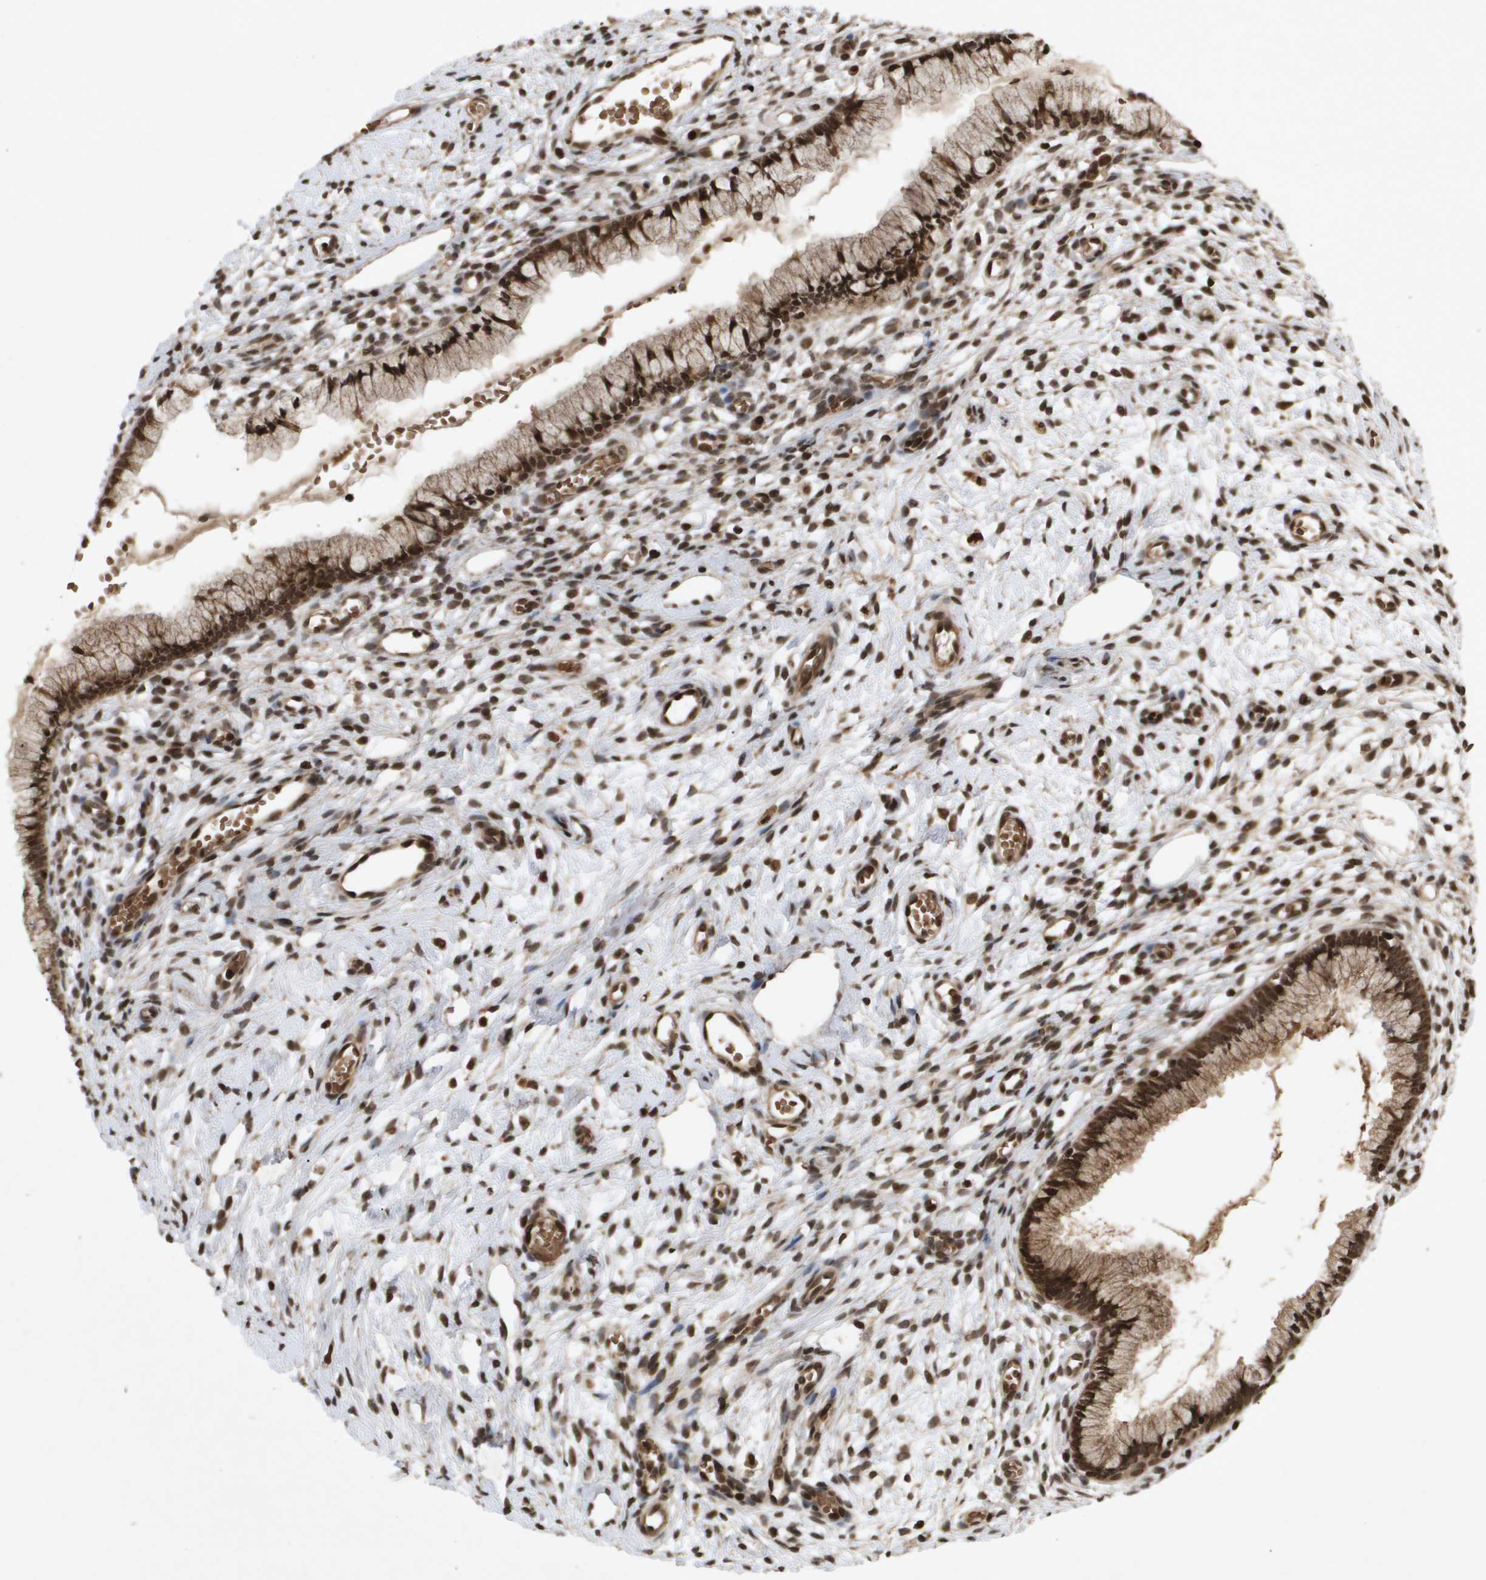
{"staining": {"intensity": "strong", "quantity": ">75%", "location": "cytoplasmic/membranous,nuclear"}, "tissue": "cervix", "cell_type": "Glandular cells", "image_type": "normal", "snomed": [{"axis": "morphology", "description": "Normal tissue, NOS"}, {"axis": "topography", "description": "Cervix"}], "caption": "Immunohistochemical staining of normal human cervix reveals high levels of strong cytoplasmic/membranous,nuclear positivity in about >75% of glandular cells.", "gene": "HSPA6", "patient": {"sex": "female", "age": 65}}